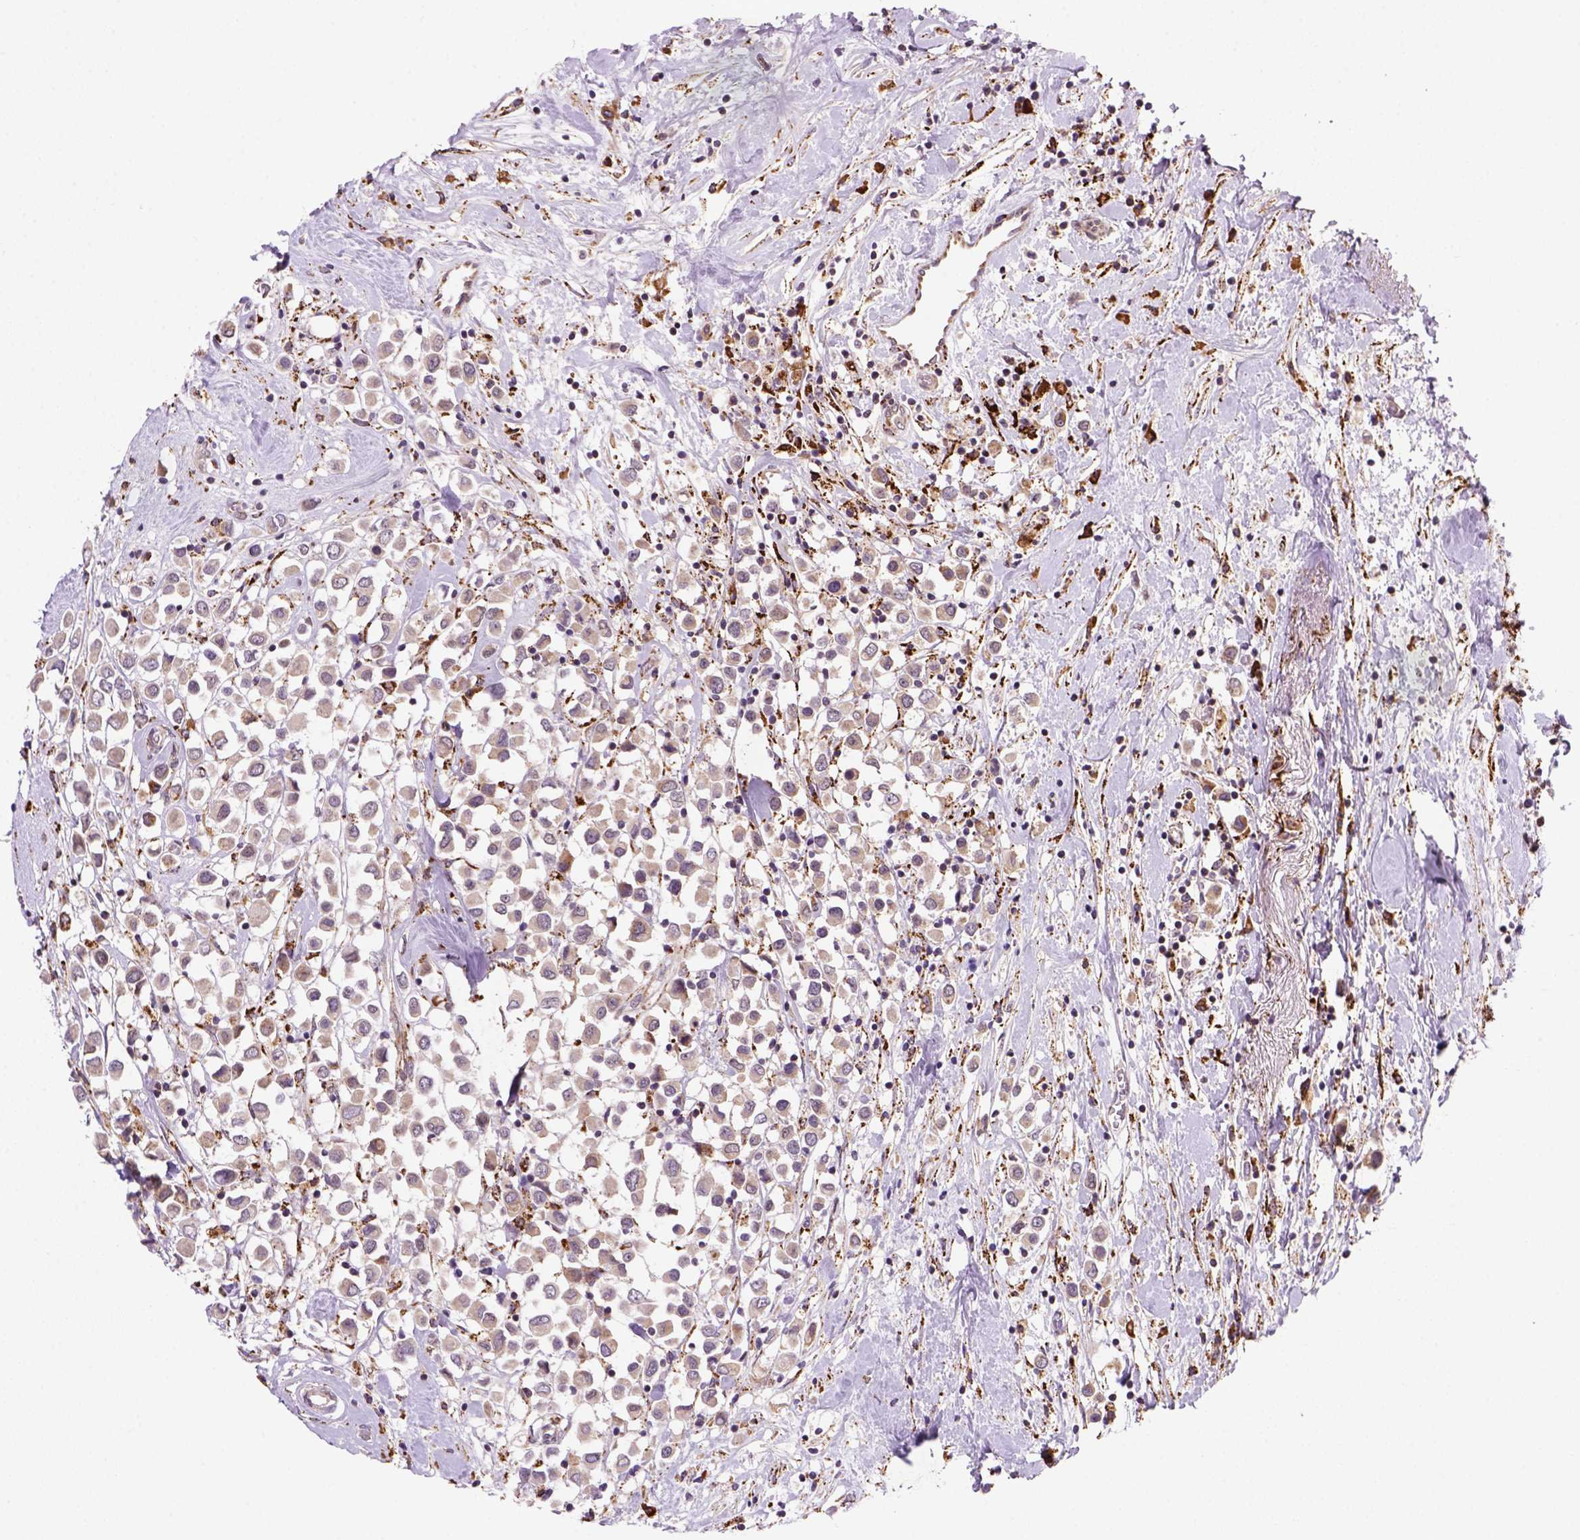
{"staining": {"intensity": "moderate", "quantity": "<25%", "location": "cytoplasmic/membranous"}, "tissue": "breast cancer", "cell_type": "Tumor cells", "image_type": "cancer", "snomed": [{"axis": "morphology", "description": "Duct carcinoma"}, {"axis": "topography", "description": "Breast"}], "caption": "Human breast cancer stained with a brown dye displays moderate cytoplasmic/membranous positive staining in about <25% of tumor cells.", "gene": "FZD7", "patient": {"sex": "female", "age": 61}}